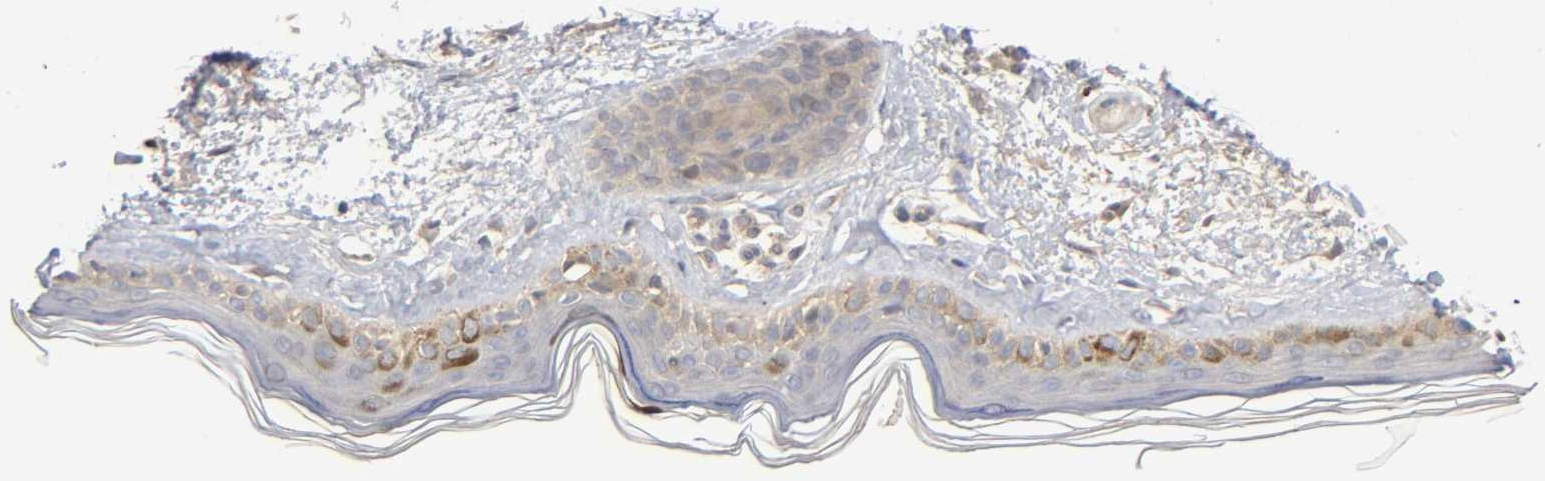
{"staining": {"intensity": "negative", "quantity": "none", "location": "none"}, "tissue": "skin", "cell_type": "Fibroblasts", "image_type": "normal", "snomed": [{"axis": "morphology", "description": "Normal tissue, NOS"}, {"axis": "topography", "description": "Skin"}], "caption": "This photomicrograph is of unremarkable skin stained with immunohistochemistry (IHC) to label a protein in brown with the nuclei are counter-stained blue. There is no expression in fibroblasts.", "gene": "CPB2", "patient": {"sex": "male", "age": 63}}